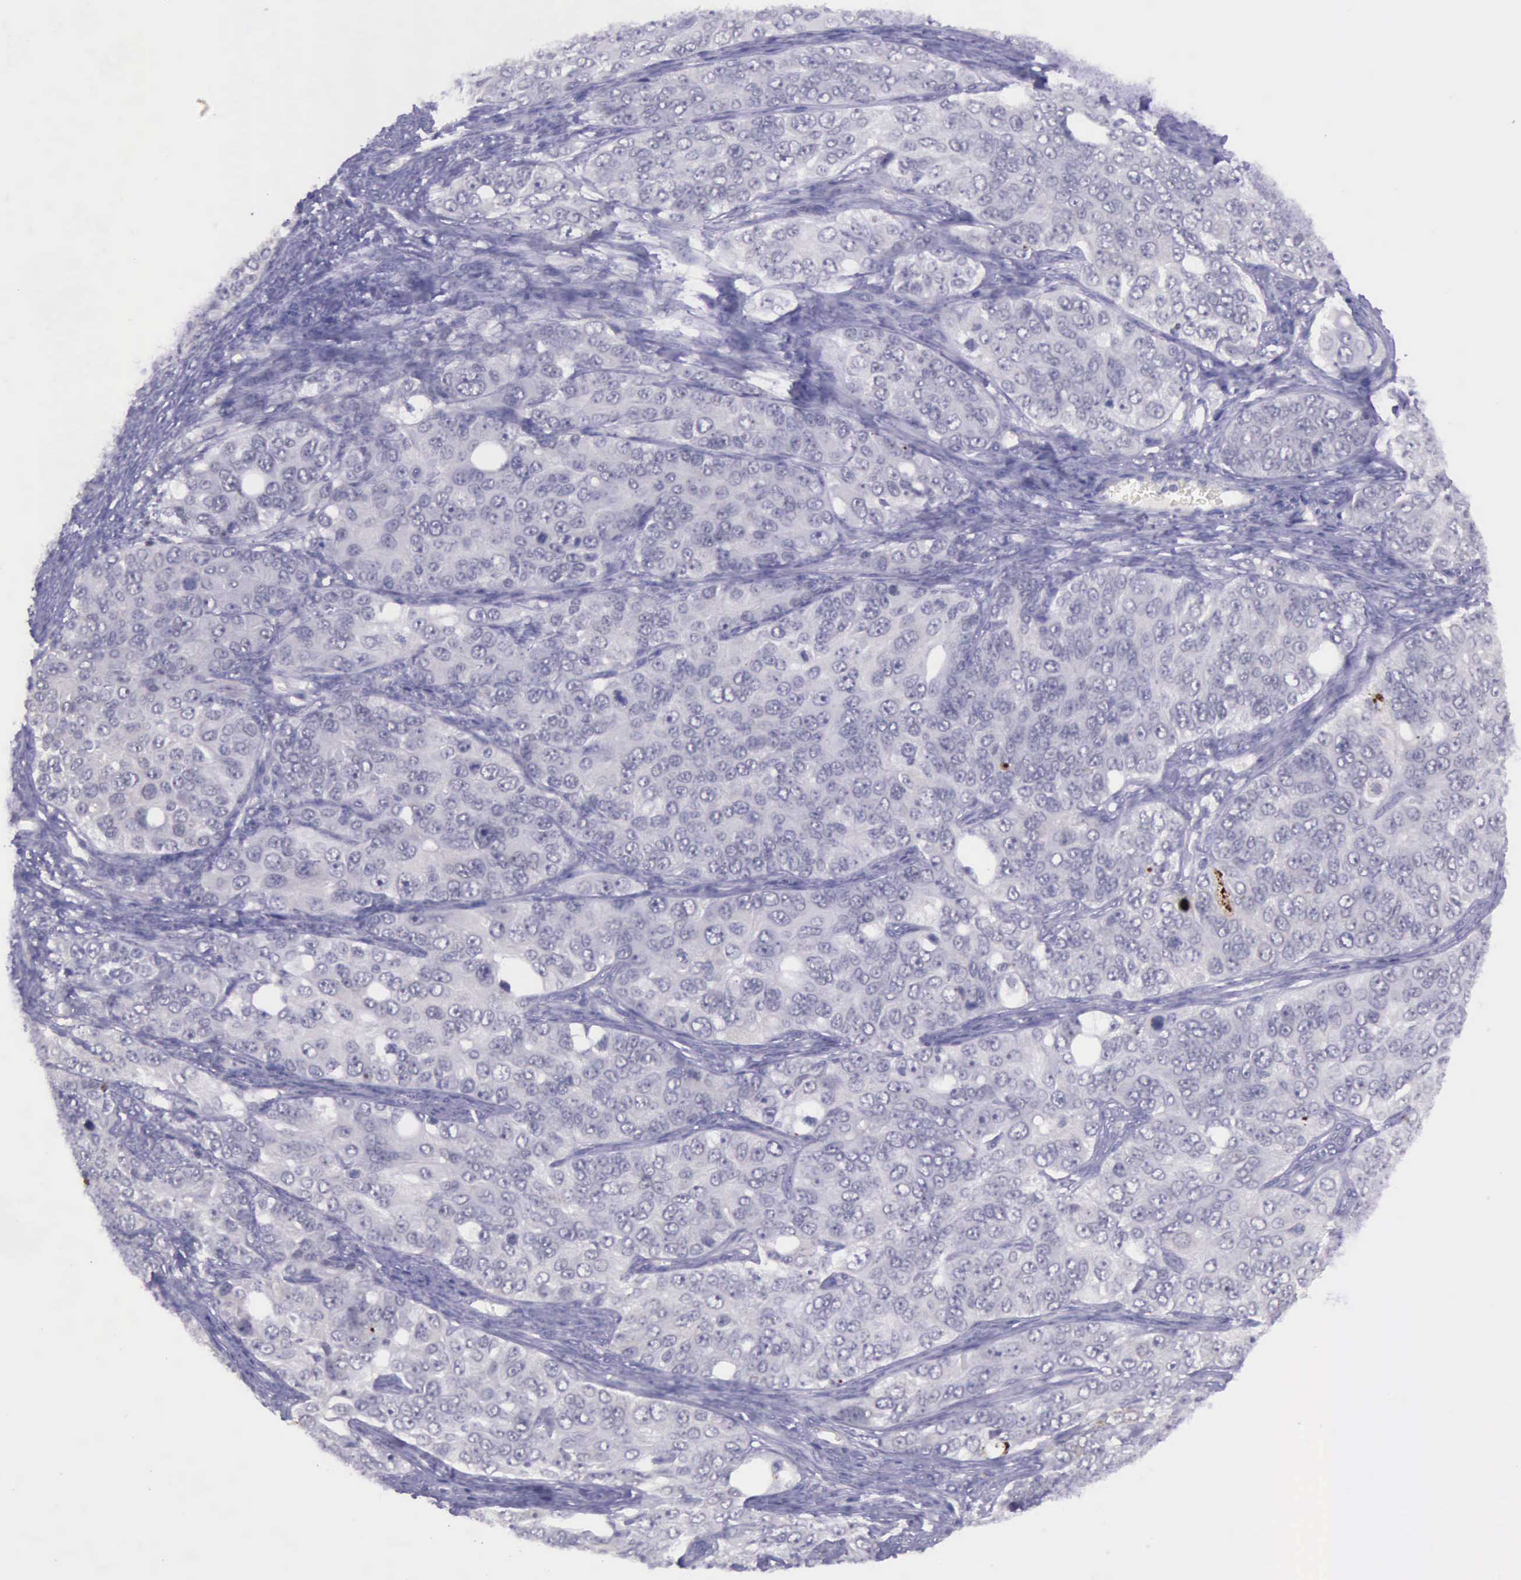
{"staining": {"intensity": "strong", "quantity": "<25%", "location": "nuclear"}, "tissue": "ovarian cancer", "cell_type": "Tumor cells", "image_type": "cancer", "snomed": [{"axis": "morphology", "description": "Carcinoma, endometroid"}, {"axis": "topography", "description": "Ovary"}], "caption": "A medium amount of strong nuclear staining is appreciated in about <25% of tumor cells in endometroid carcinoma (ovarian) tissue.", "gene": "PARP1", "patient": {"sex": "female", "age": 51}}